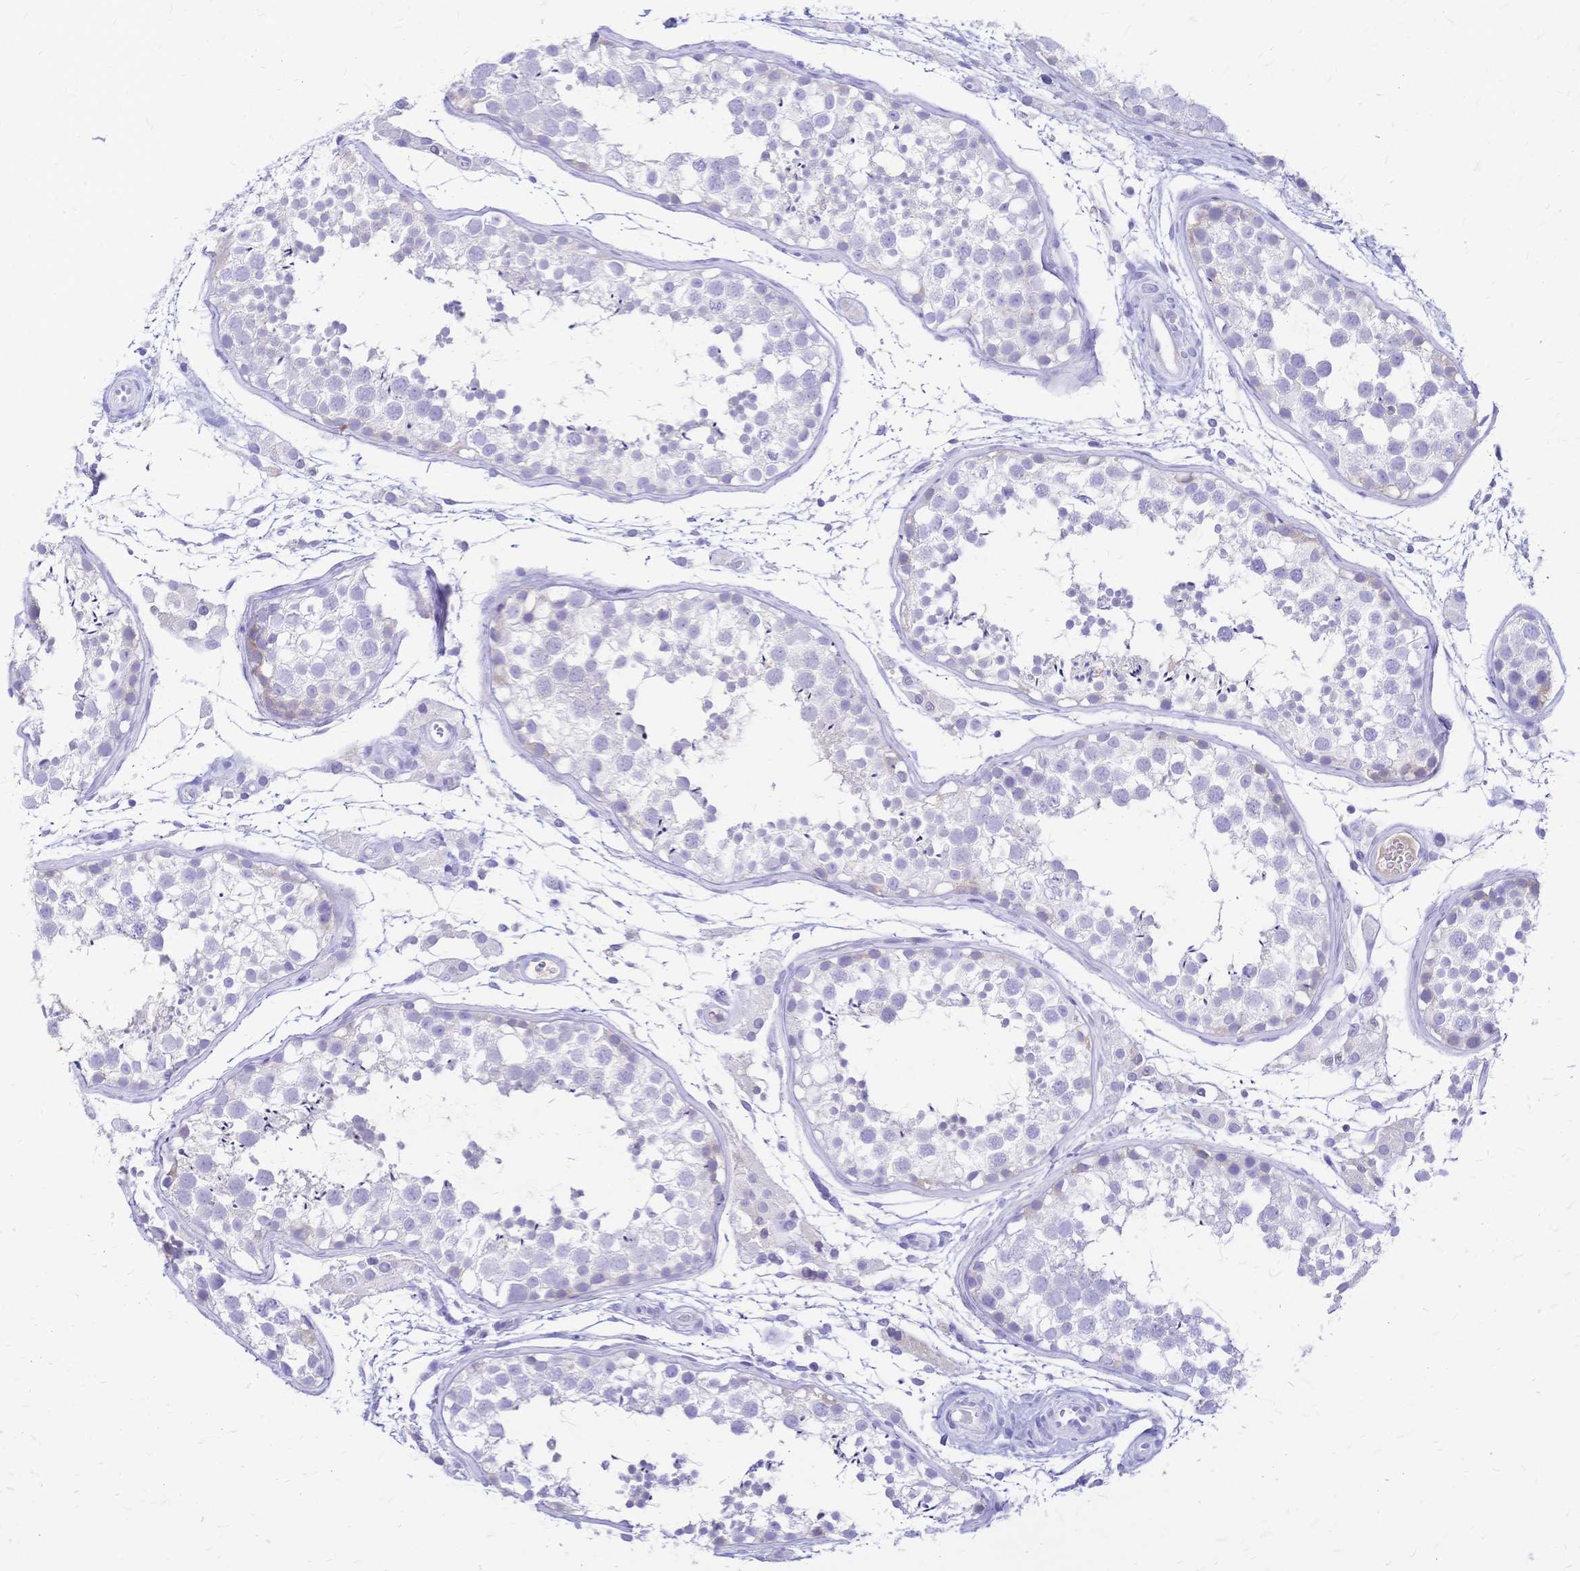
{"staining": {"intensity": "weak", "quantity": "<25%", "location": "cytoplasmic/membranous"}, "tissue": "testis", "cell_type": "Cells in seminiferous ducts", "image_type": "normal", "snomed": [{"axis": "morphology", "description": "Normal tissue, NOS"}, {"axis": "morphology", "description": "Seminoma, NOS"}, {"axis": "topography", "description": "Testis"}], "caption": "There is no significant staining in cells in seminiferous ducts of testis.", "gene": "FA2H", "patient": {"sex": "male", "age": 29}}